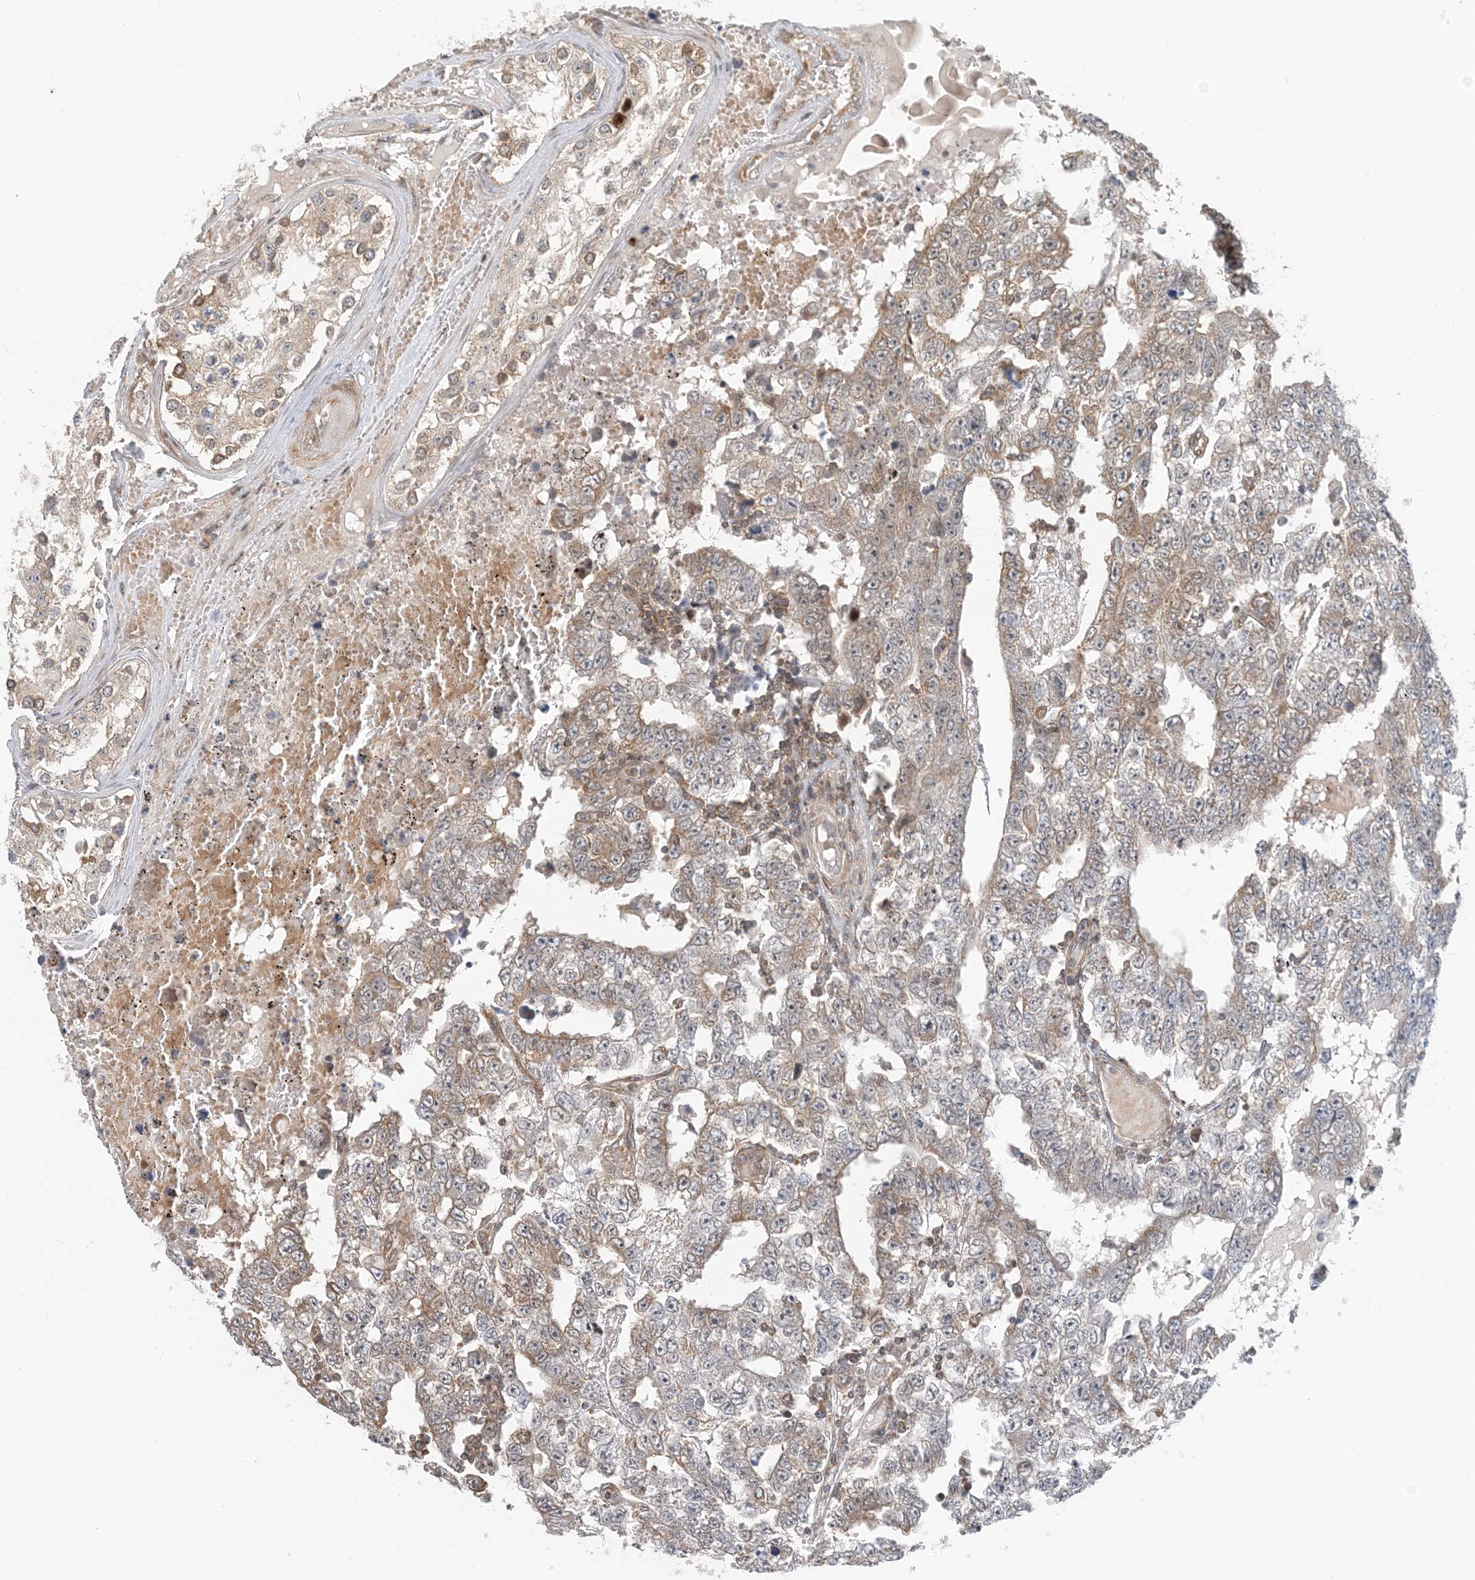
{"staining": {"intensity": "moderate", "quantity": ">75%", "location": "cytoplasmic/membranous"}, "tissue": "testis cancer", "cell_type": "Tumor cells", "image_type": "cancer", "snomed": [{"axis": "morphology", "description": "Carcinoma, Embryonal, NOS"}, {"axis": "topography", "description": "Testis"}], "caption": "Tumor cells display moderate cytoplasmic/membranous expression in approximately >75% of cells in testis cancer.", "gene": "ATP13A2", "patient": {"sex": "male", "age": 25}}